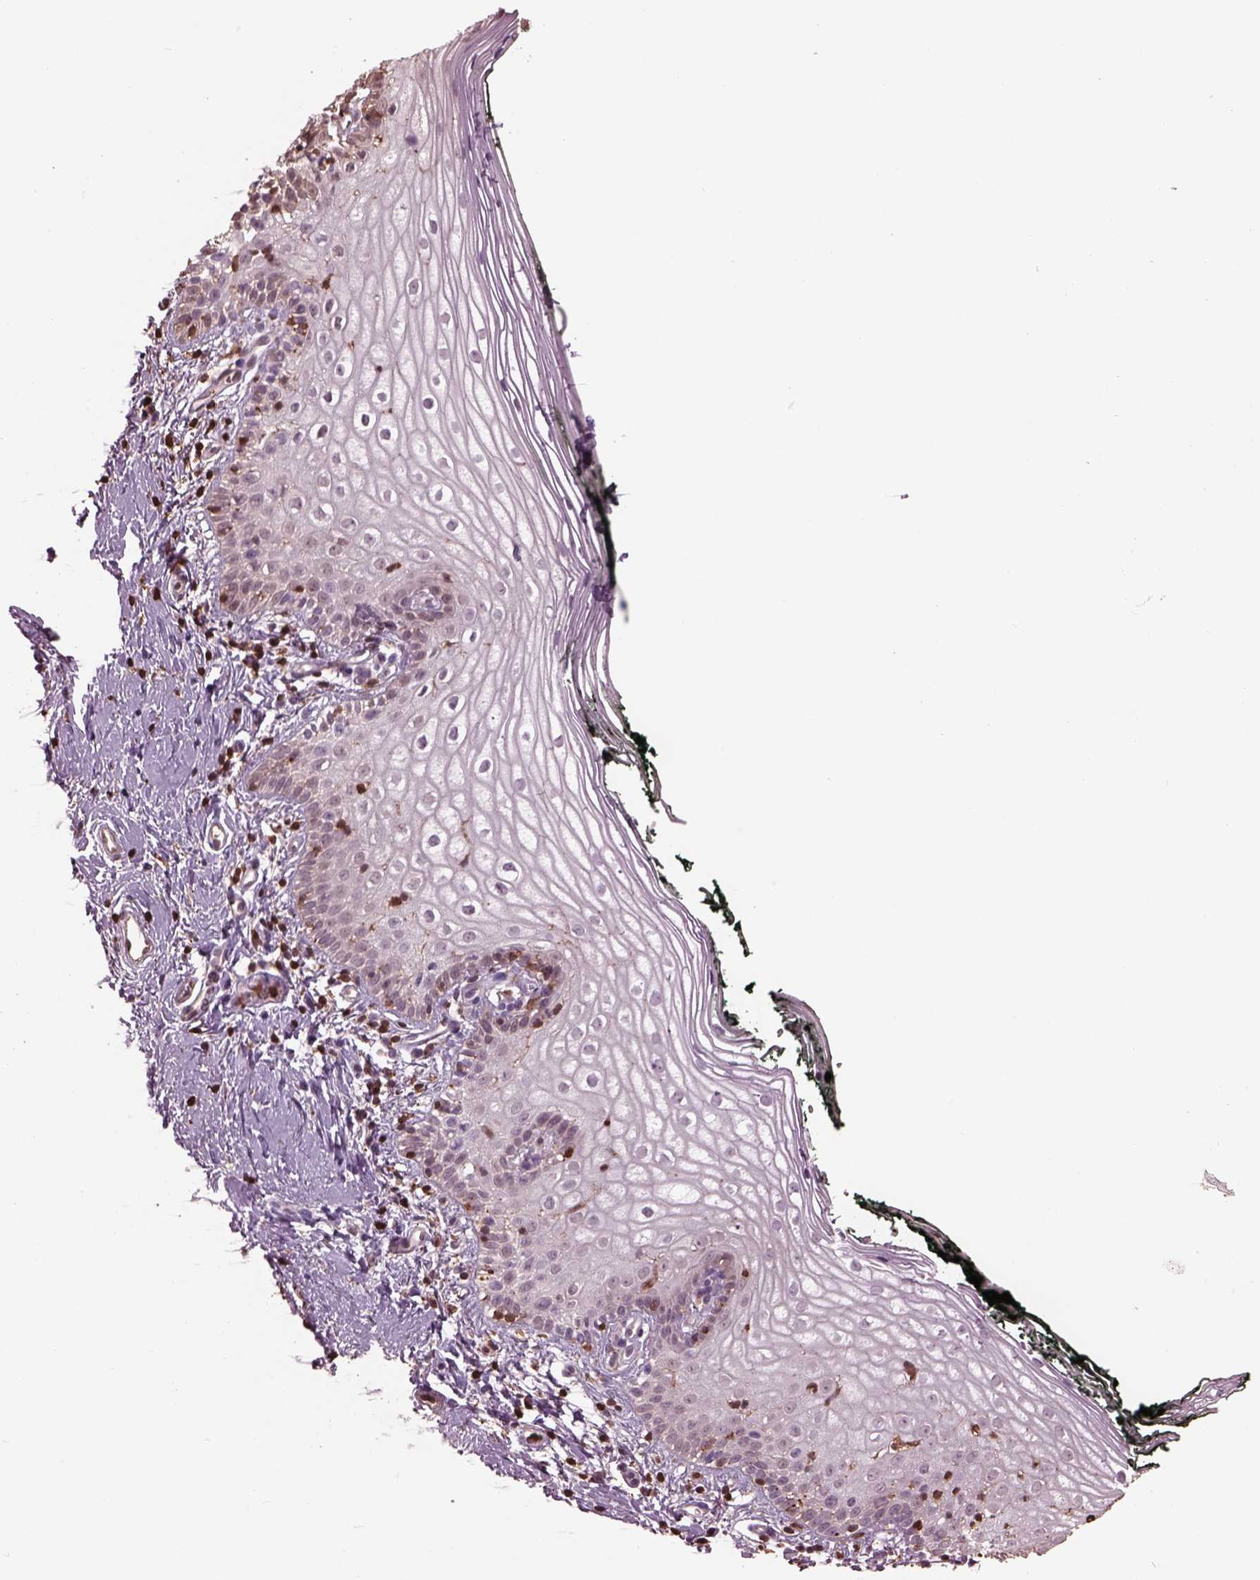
{"staining": {"intensity": "negative", "quantity": "none", "location": "none"}, "tissue": "vagina", "cell_type": "Squamous epithelial cells", "image_type": "normal", "snomed": [{"axis": "morphology", "description": "Normal tissue, NOS"}, {"axis": "topography", "description": "Vagina"}], "caption": "This is a micrograph of IHC staining of benign vagina, which shows no expression in squamous epithelial cells. The staining is performed using DAB (3,3'-diaminobenzidine) brown chromogen with nuclei counter-stained in using hematoxylin.", "gene": "IL31RA", "patient": {"sex": "female", "age": 47}}